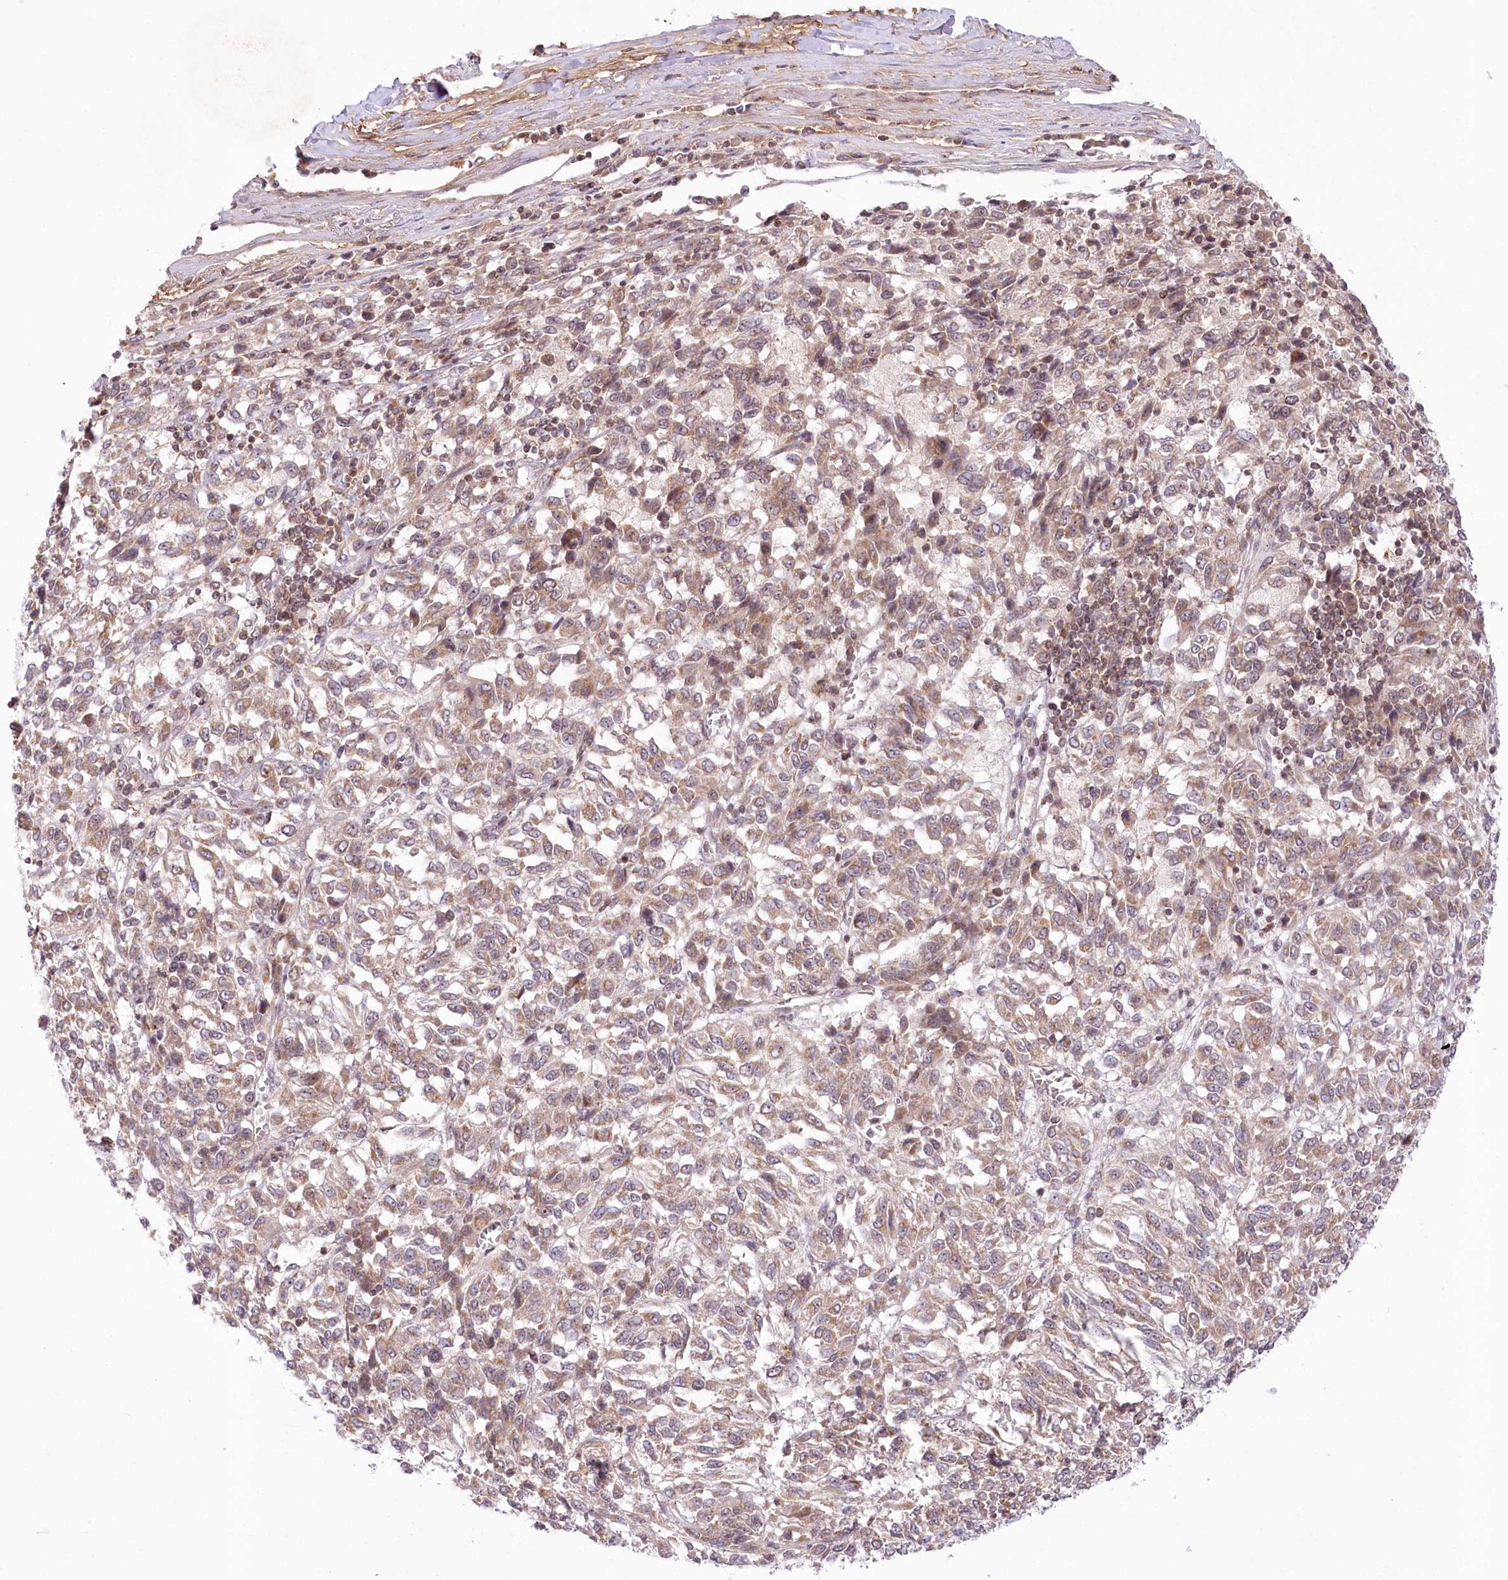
{"staining": {"intensity": "weak", "quantity": ">75%", "location": "cytoplasmic/membranous"}, "tissue": "melanoma", "cell_type": "Tumor cells", "image_type": "cancer", "snomed": [{"axis": "morphology", "description": "Malignant melanoma, Metastatic site"}, {"axis": "topography", "description": "Lung"}], "caption": "Melanoma tissue demonstrates weak cytoplasmic/membranous positivity in about >75% of tumor cells, visualized by immunohistochemistry.", "gene": "ZMAT2", "patient": {"sex": "male", "age": 64}}